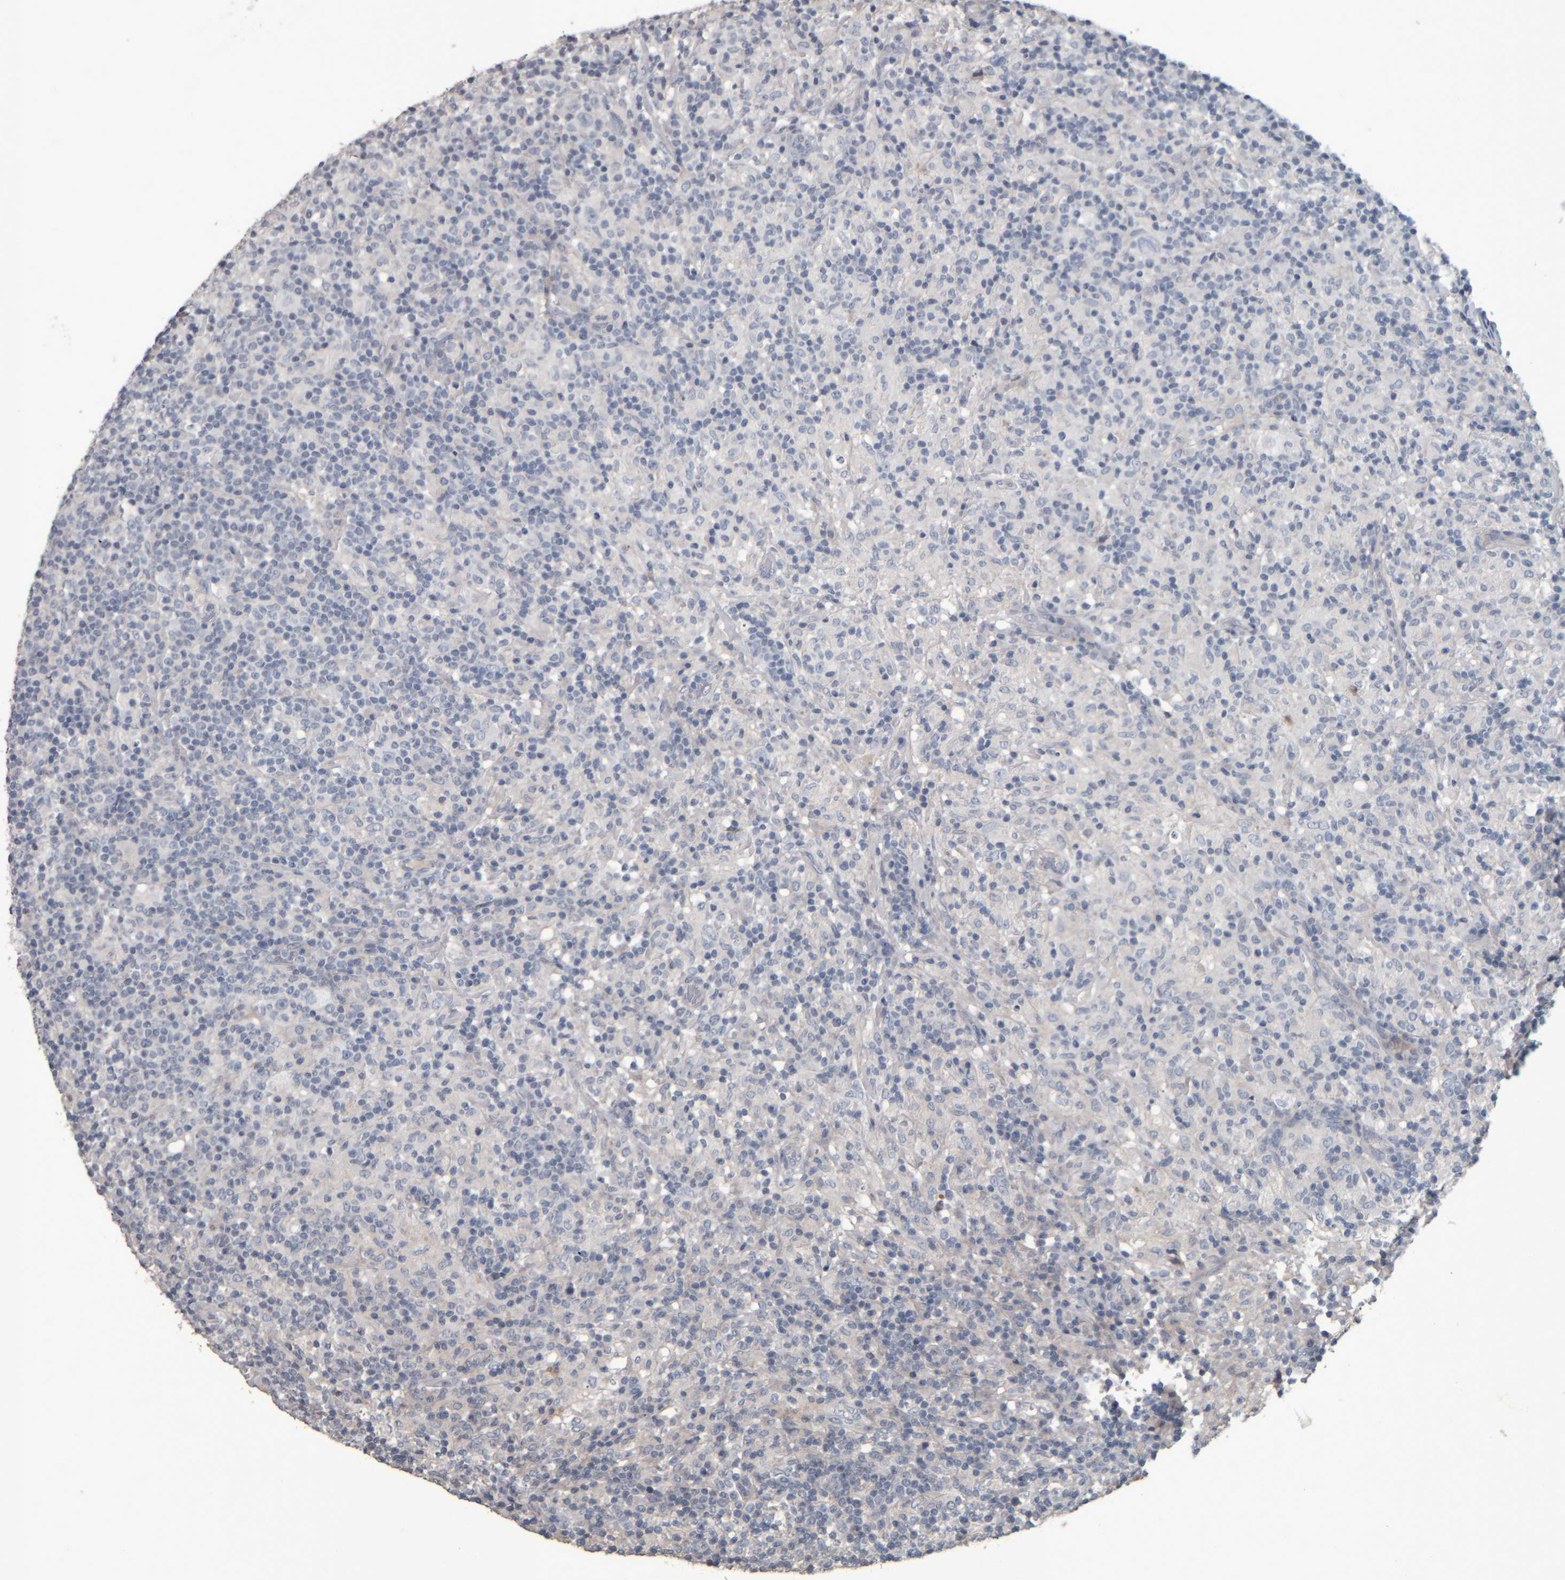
{"staining": {"intensity": "negative", "quantity": "none", "location": "none"}, "tissue": "lymphoma", "cell_type": "Tumor cells", "image_type": "cancer", "snomed": [{"axis": "morphology", "description": "Hodgkin's disease, NOS"}, {"axis": "topography", "description": "Lymph node"}], "caption": "IHC micrograph of human lymphoma stained for a protein (brown), which demonstrates no expression in tumor cells.", "gene": "CAVIN4", "patient": {"sex": "male", "age": 70}}